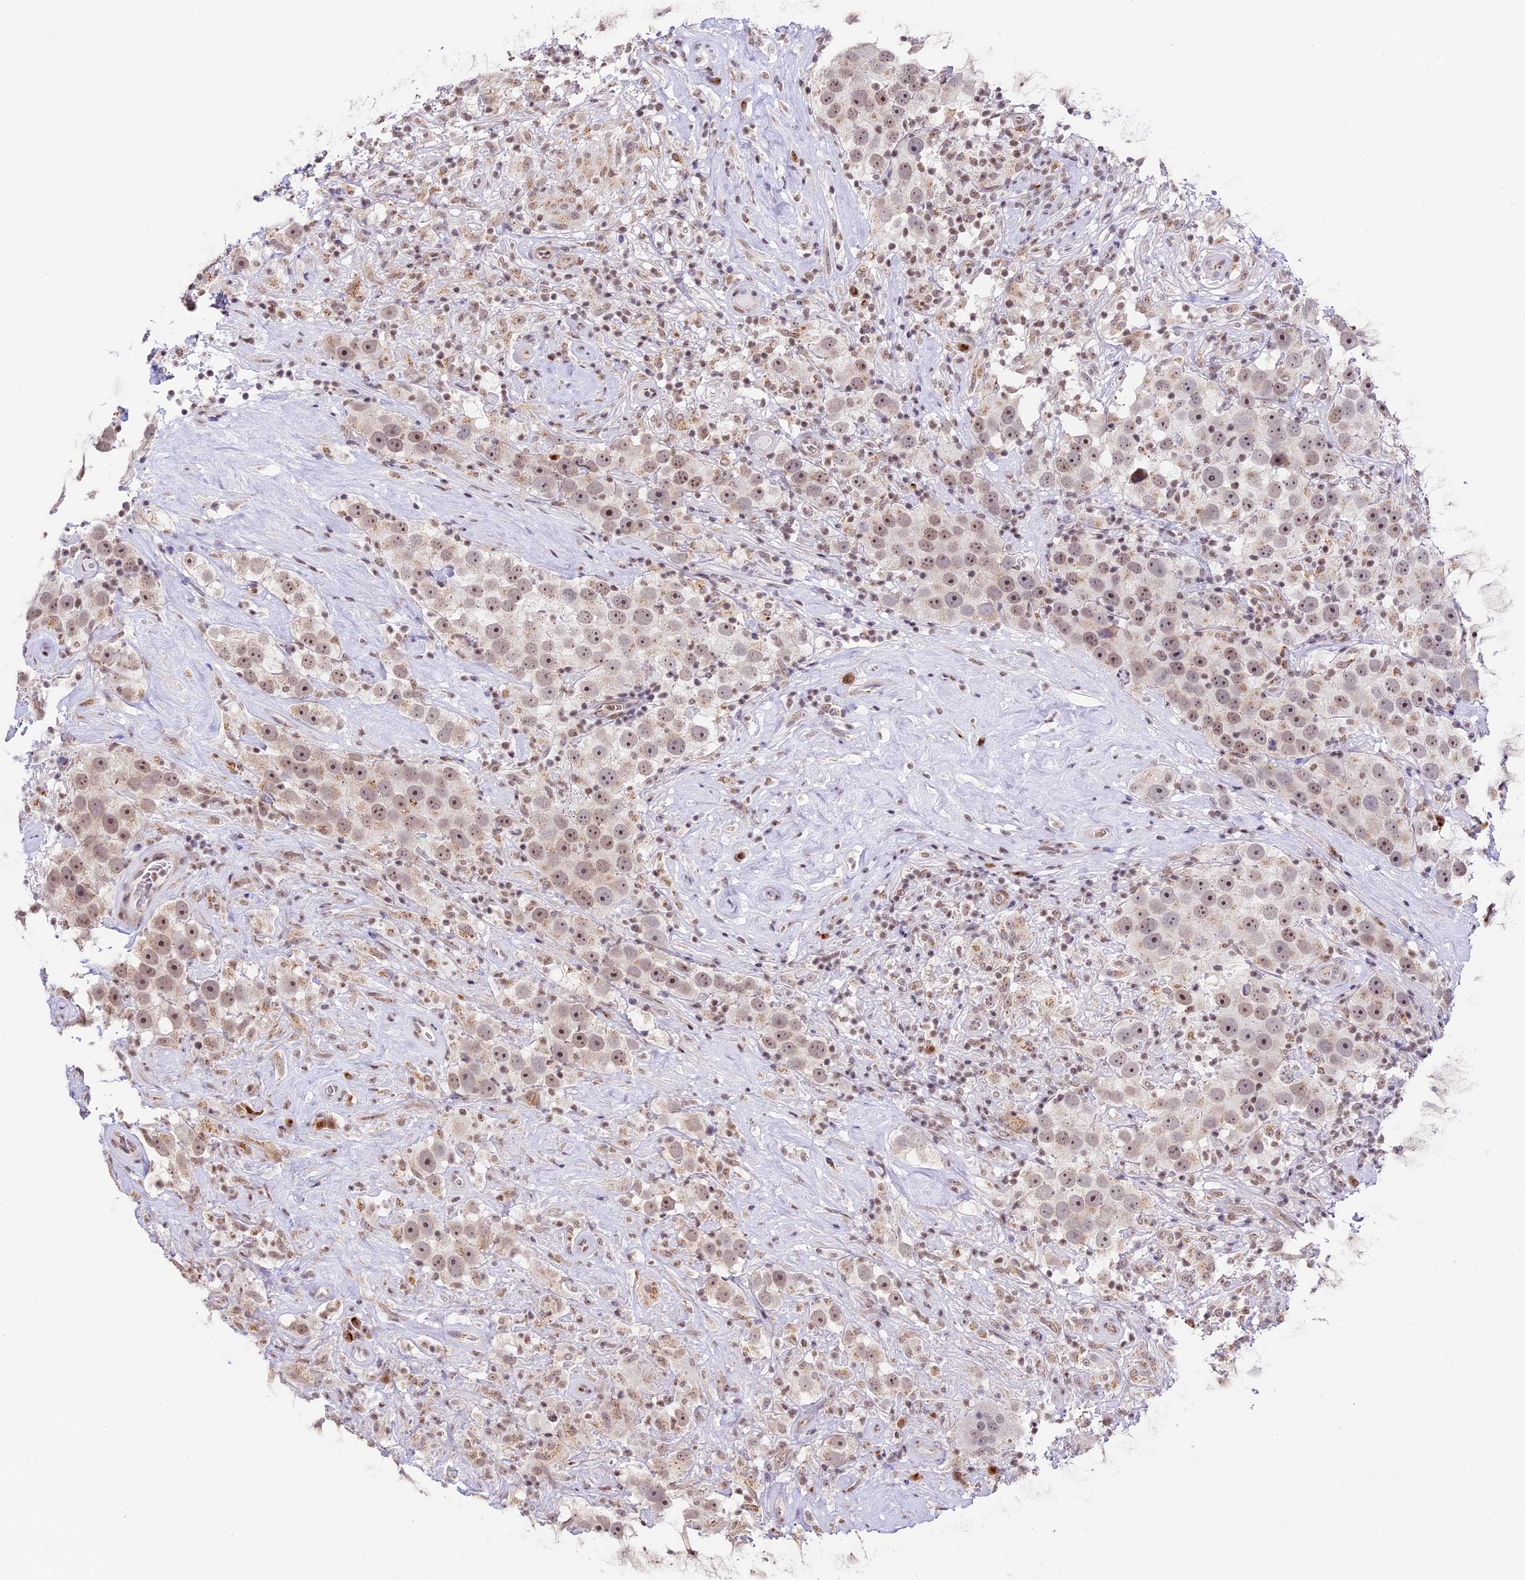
{"staining": {"intensity": "weak", "quantity": "25%-75%", "location": "nuclear"}, "tissue": "testis cancer", "cell_type": "Tumor cells", "image_type": "cancer", "snomed": [{"axis": "morphology", "description": "Seminoma, NOS"}, {"axis": "topography", "description": "Testis"}], "caption": "This histopathology image demonstrates immunohistochemistry (IHC) staining of human testis seminoma, with low weak nuclear positivity in about 25%-75% of tumor cells.", "gene": "HEATR5B", "patient": {"sex": "male", "age": 49}}